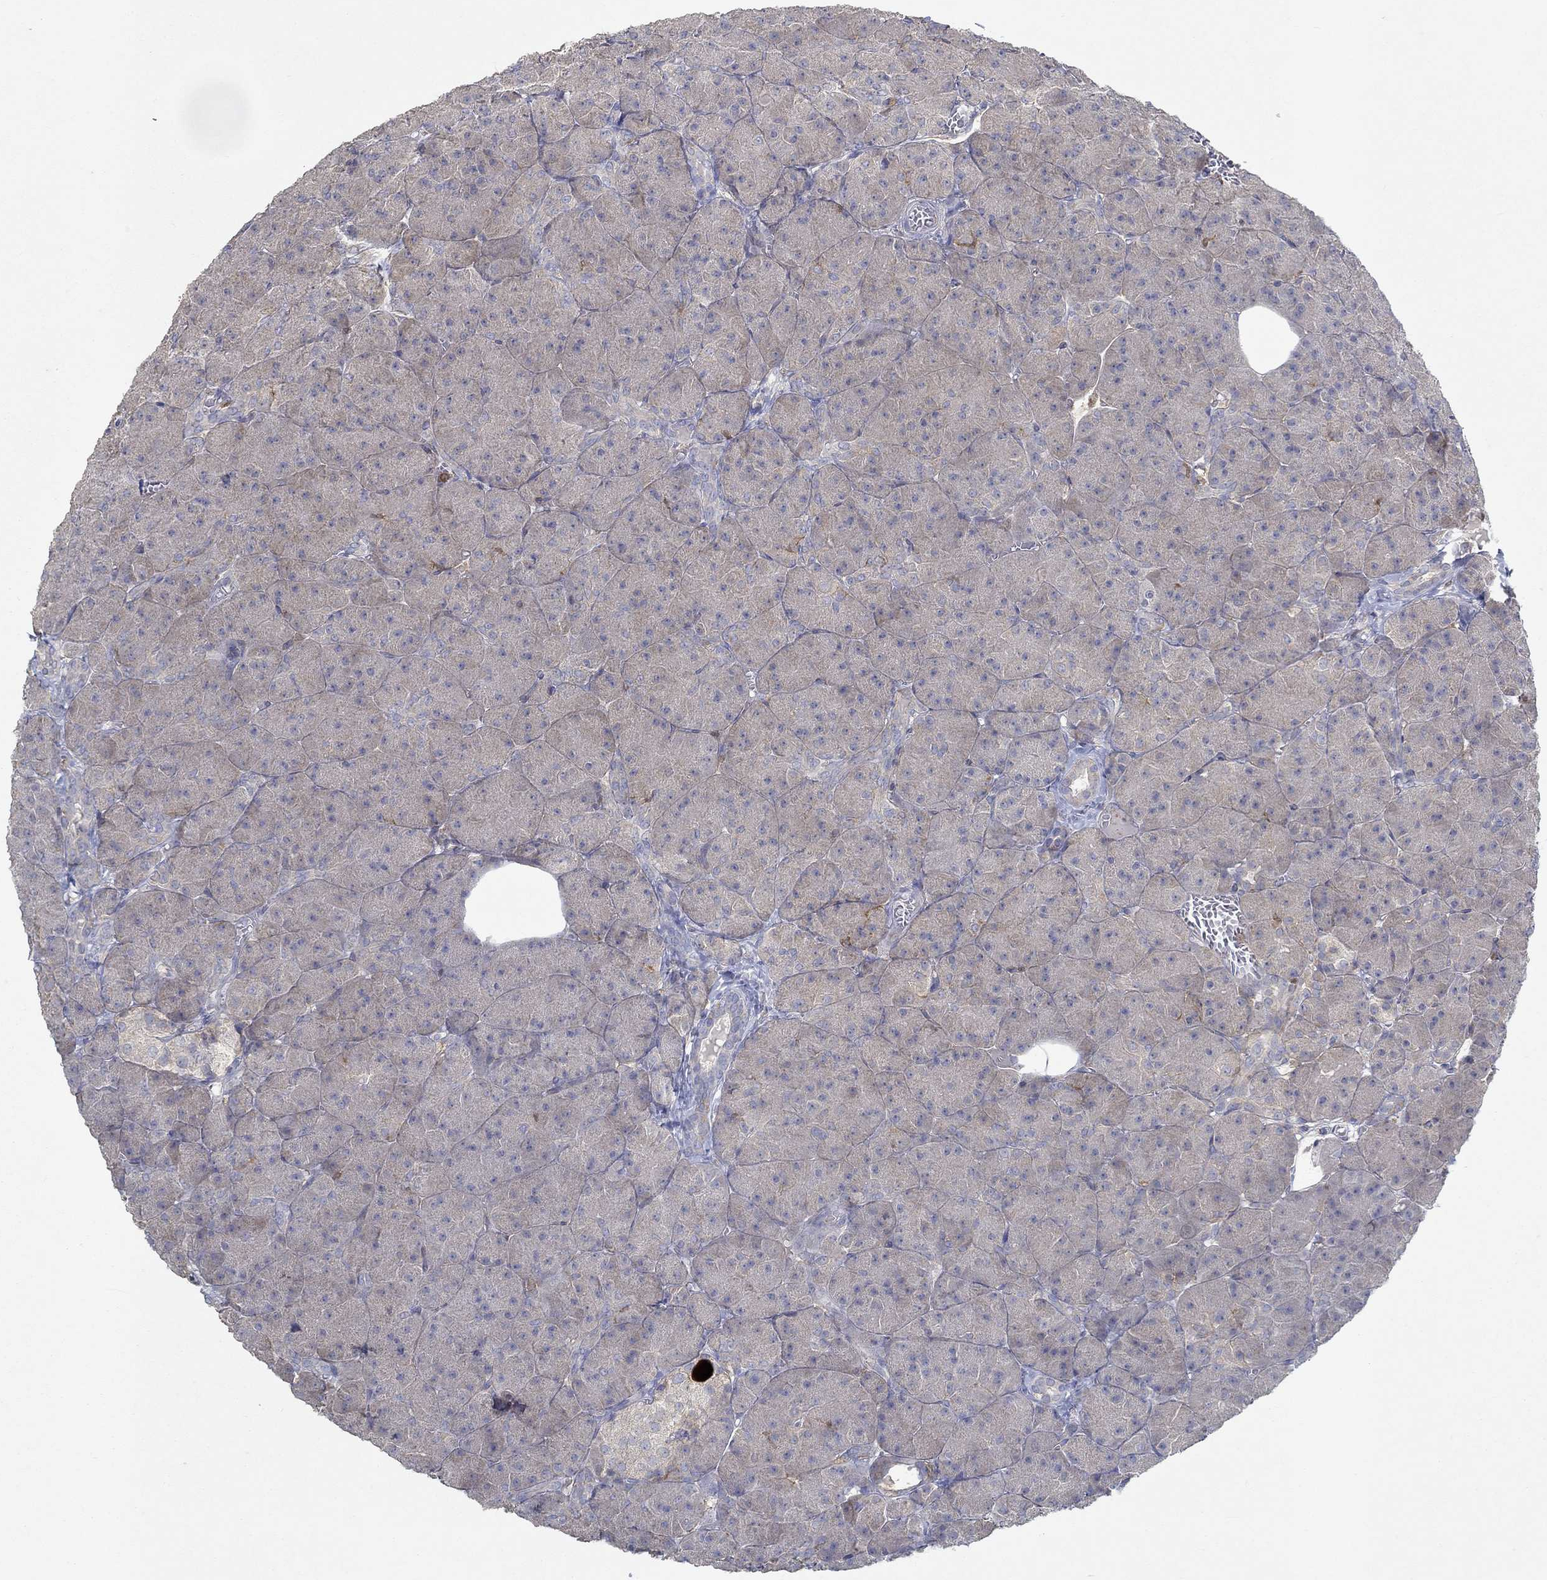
{"staining": {"intensity": "moderate", "quantity": "25%-75%", "location": "cytoplasmic/membranous"}, "tissue": "pancreas", "cell_type": "Exocrine glandular cells", "image_type": "normal", "snomed": [{"axis": "morphology", "description": "Normal tissue, NOS"}, {"axis": "topography", "description": "Pancreas"}], "caption": "High-magnification brightfield microscopy of benign pancreas stained with DAB (brown) and counterstained with hematoxylin (blue). exocrine glandular cells exhibit moderate cytoplasmic/membranous expression is identified in approximately25%-75% of cells. Nuclei are stained in blue.", "gene": "MTHFR", "patient": {"sex": "male", "age": 61}}